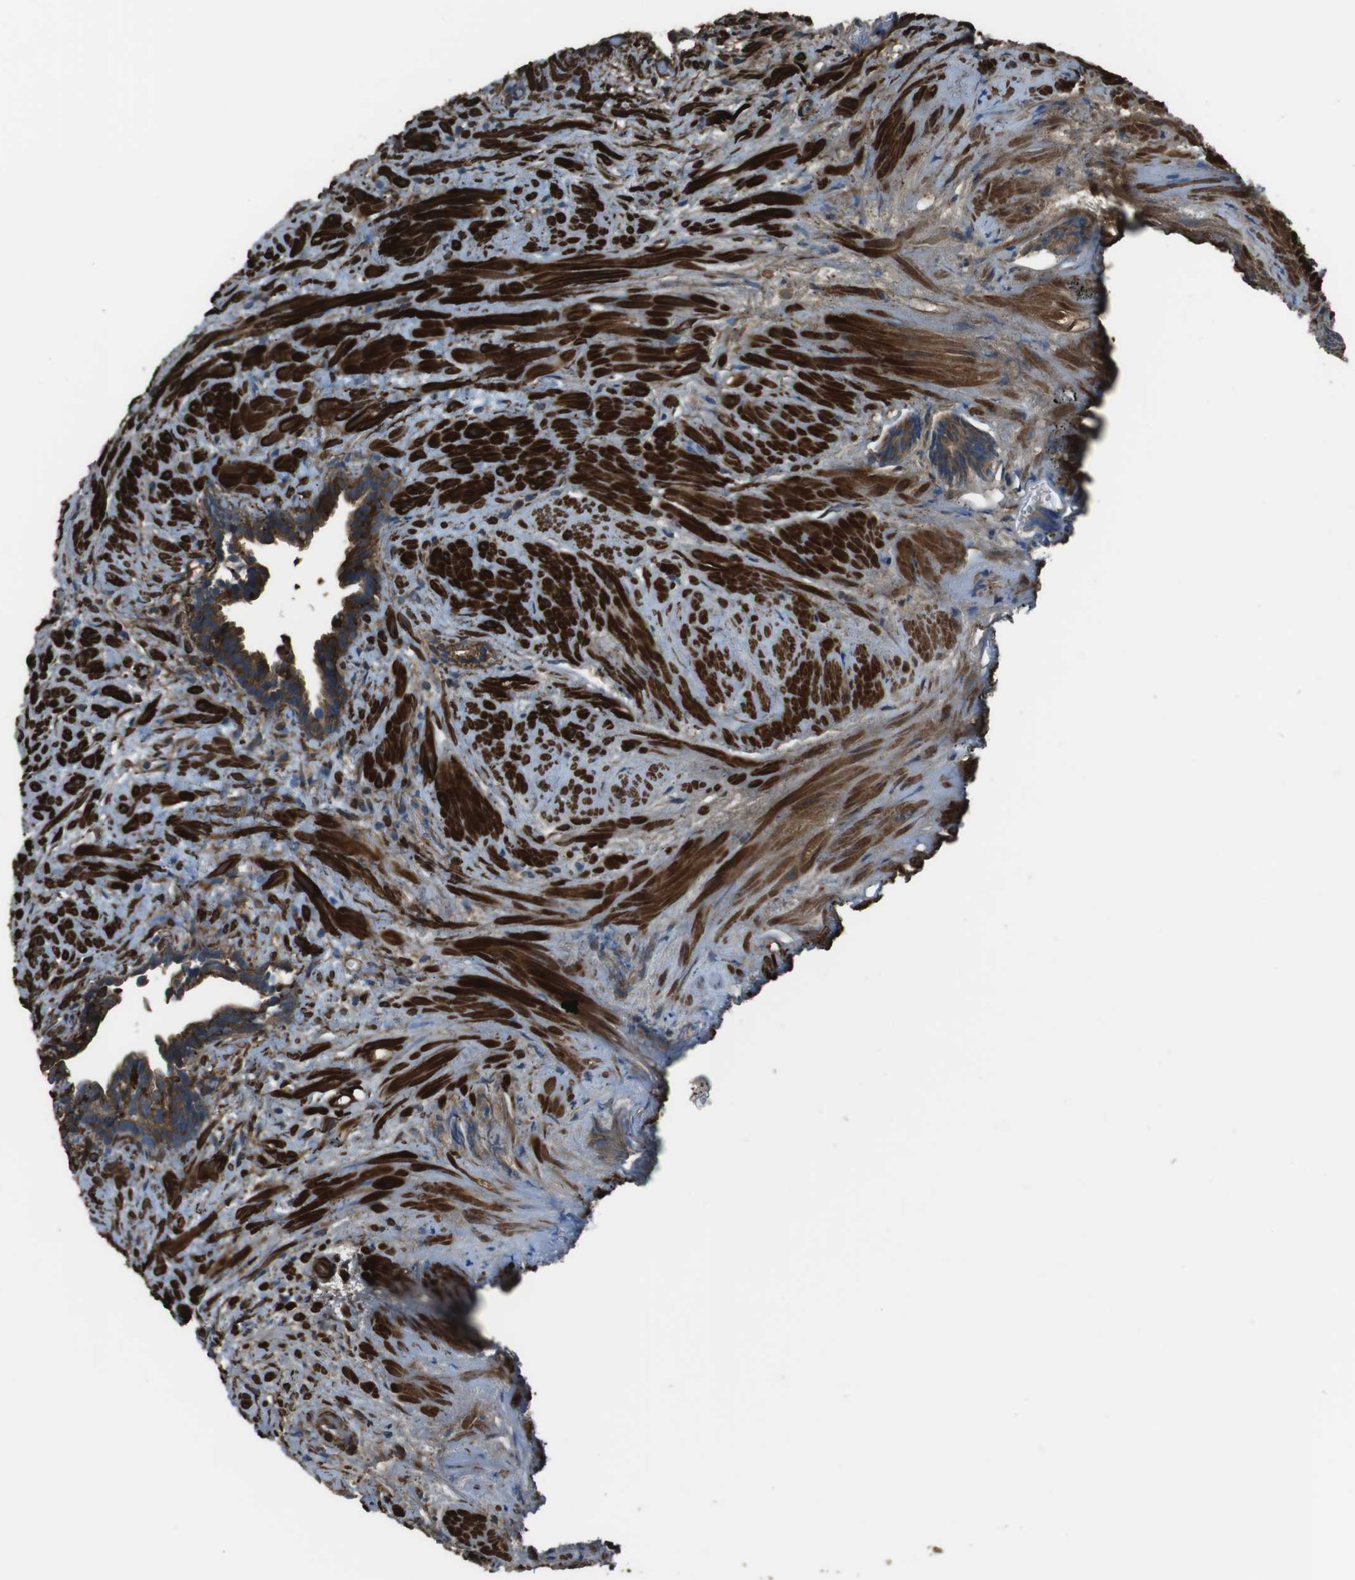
{"staining": {"intensity": "moderate", "quantity": ">75%", "location": "cytoplasmic/membranous"}, "tissue": "prostate cancer", "cell_type": "Tumor cells", "image_type": "cancer", "snomed": [{"axis": "morphology", "description": "Adenocarcinoma, Low grade"}, {"axis": "topography", "description": "Prostate"}], "caption": "Prostate low-grade adenocarcinoma tissue shows moderate cytoplasmic/membranous positivity in about >75% of tumor cells, visualized by immunohistochemistry.", "gene": "SFT2D1", "patient": {"sex": "male", "age": 89}}